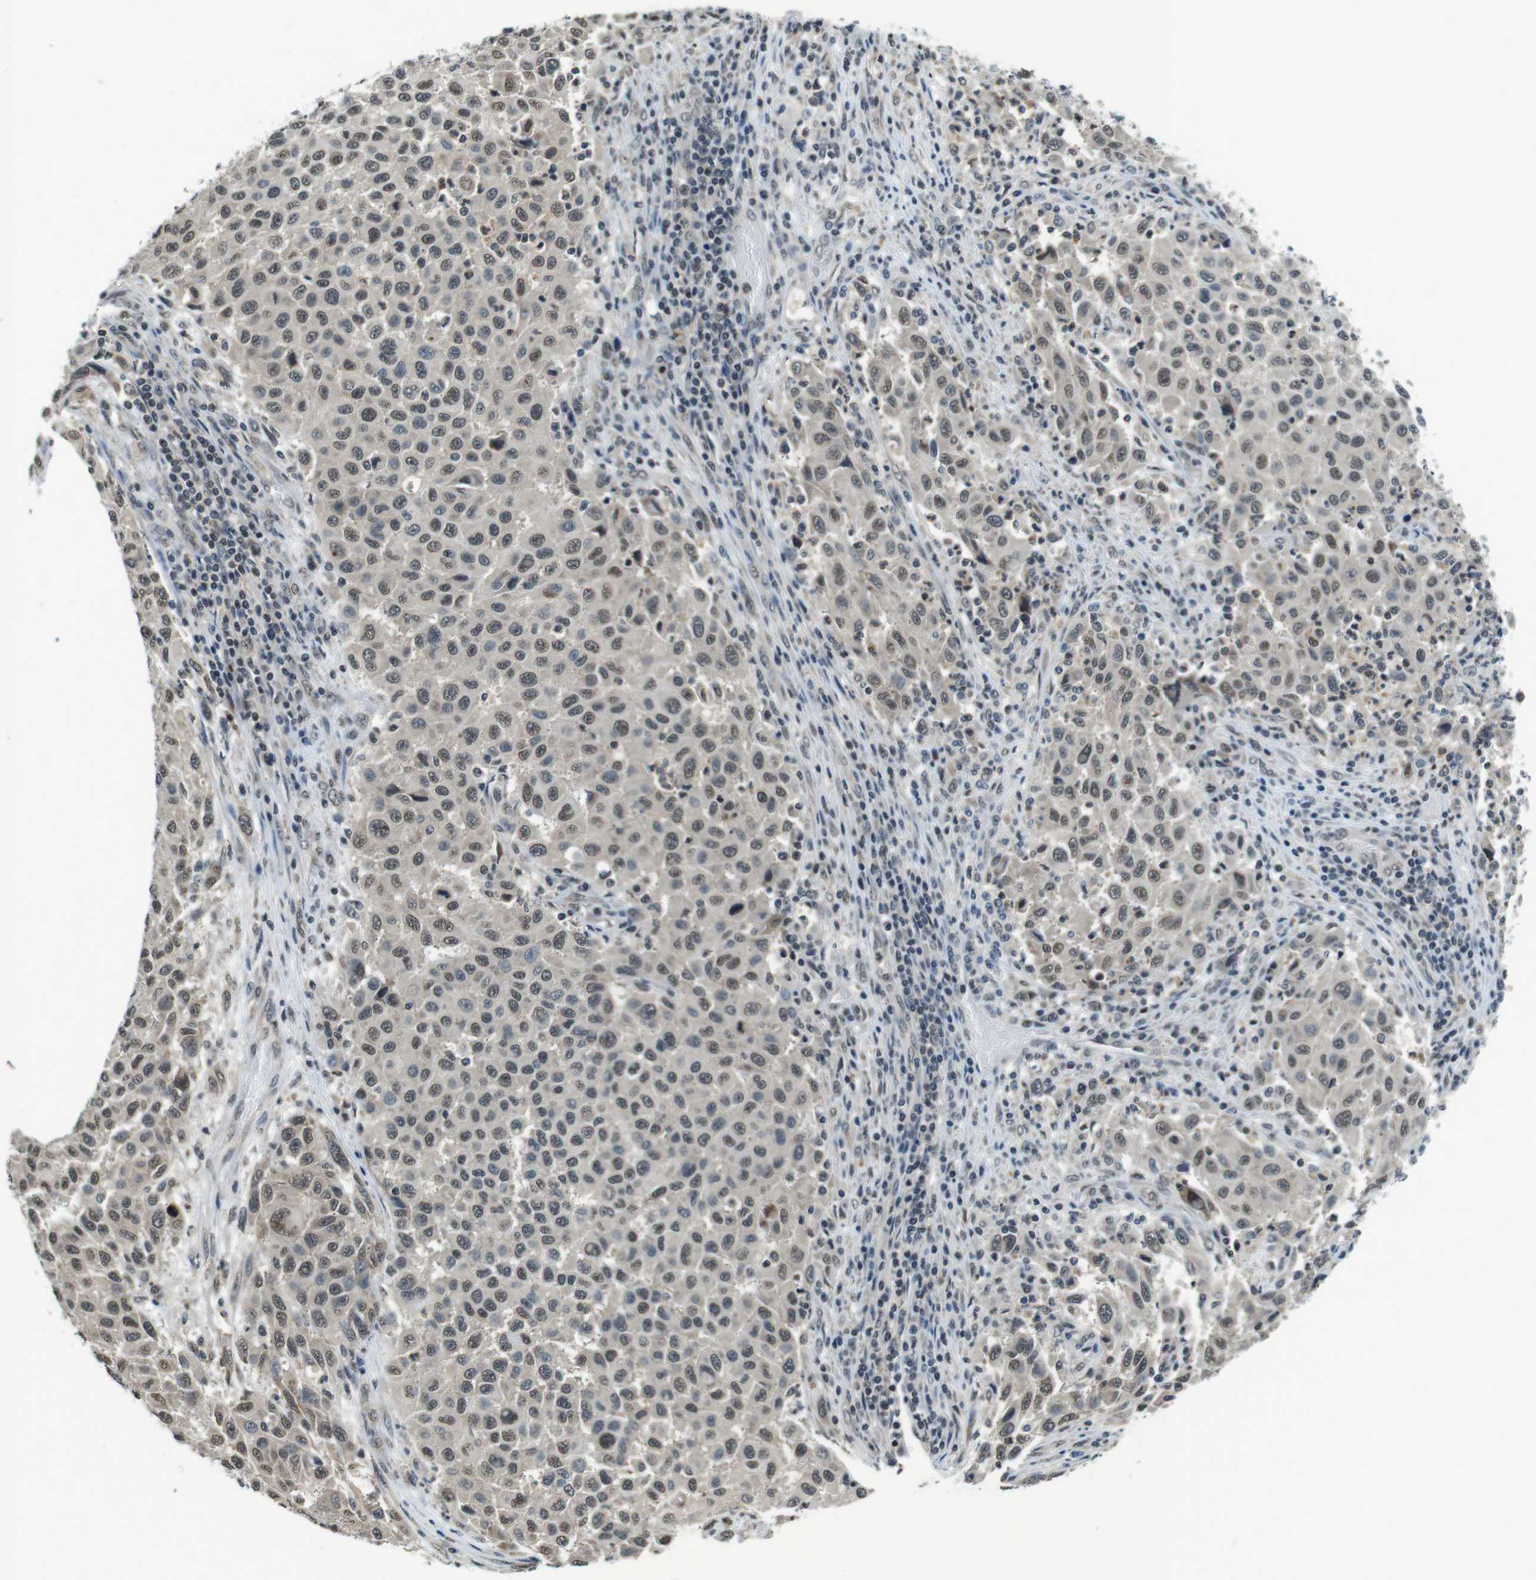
{"staining": {"intensity": "weak", "quantity": ">75%", "location": "cytoplasmic/membranous,nuclear"}, "tissue": "melanoma", "cell_type": "Tumor cells", "image_type": "cancer", "snomed": [{"axis": "morphology", "description": "Malignant melanoma, Metastatic site"}, {"axis": "topography", "description": "Lymph node"}], "caption": "Melanoma was stained to show a protein in brown. There is low levels of weak cytoplasmic/membranous and nuclear expression in about >75% of tumor cells.", "gene": "NEK4", "patient": {"sex": "male", "age": 61}}